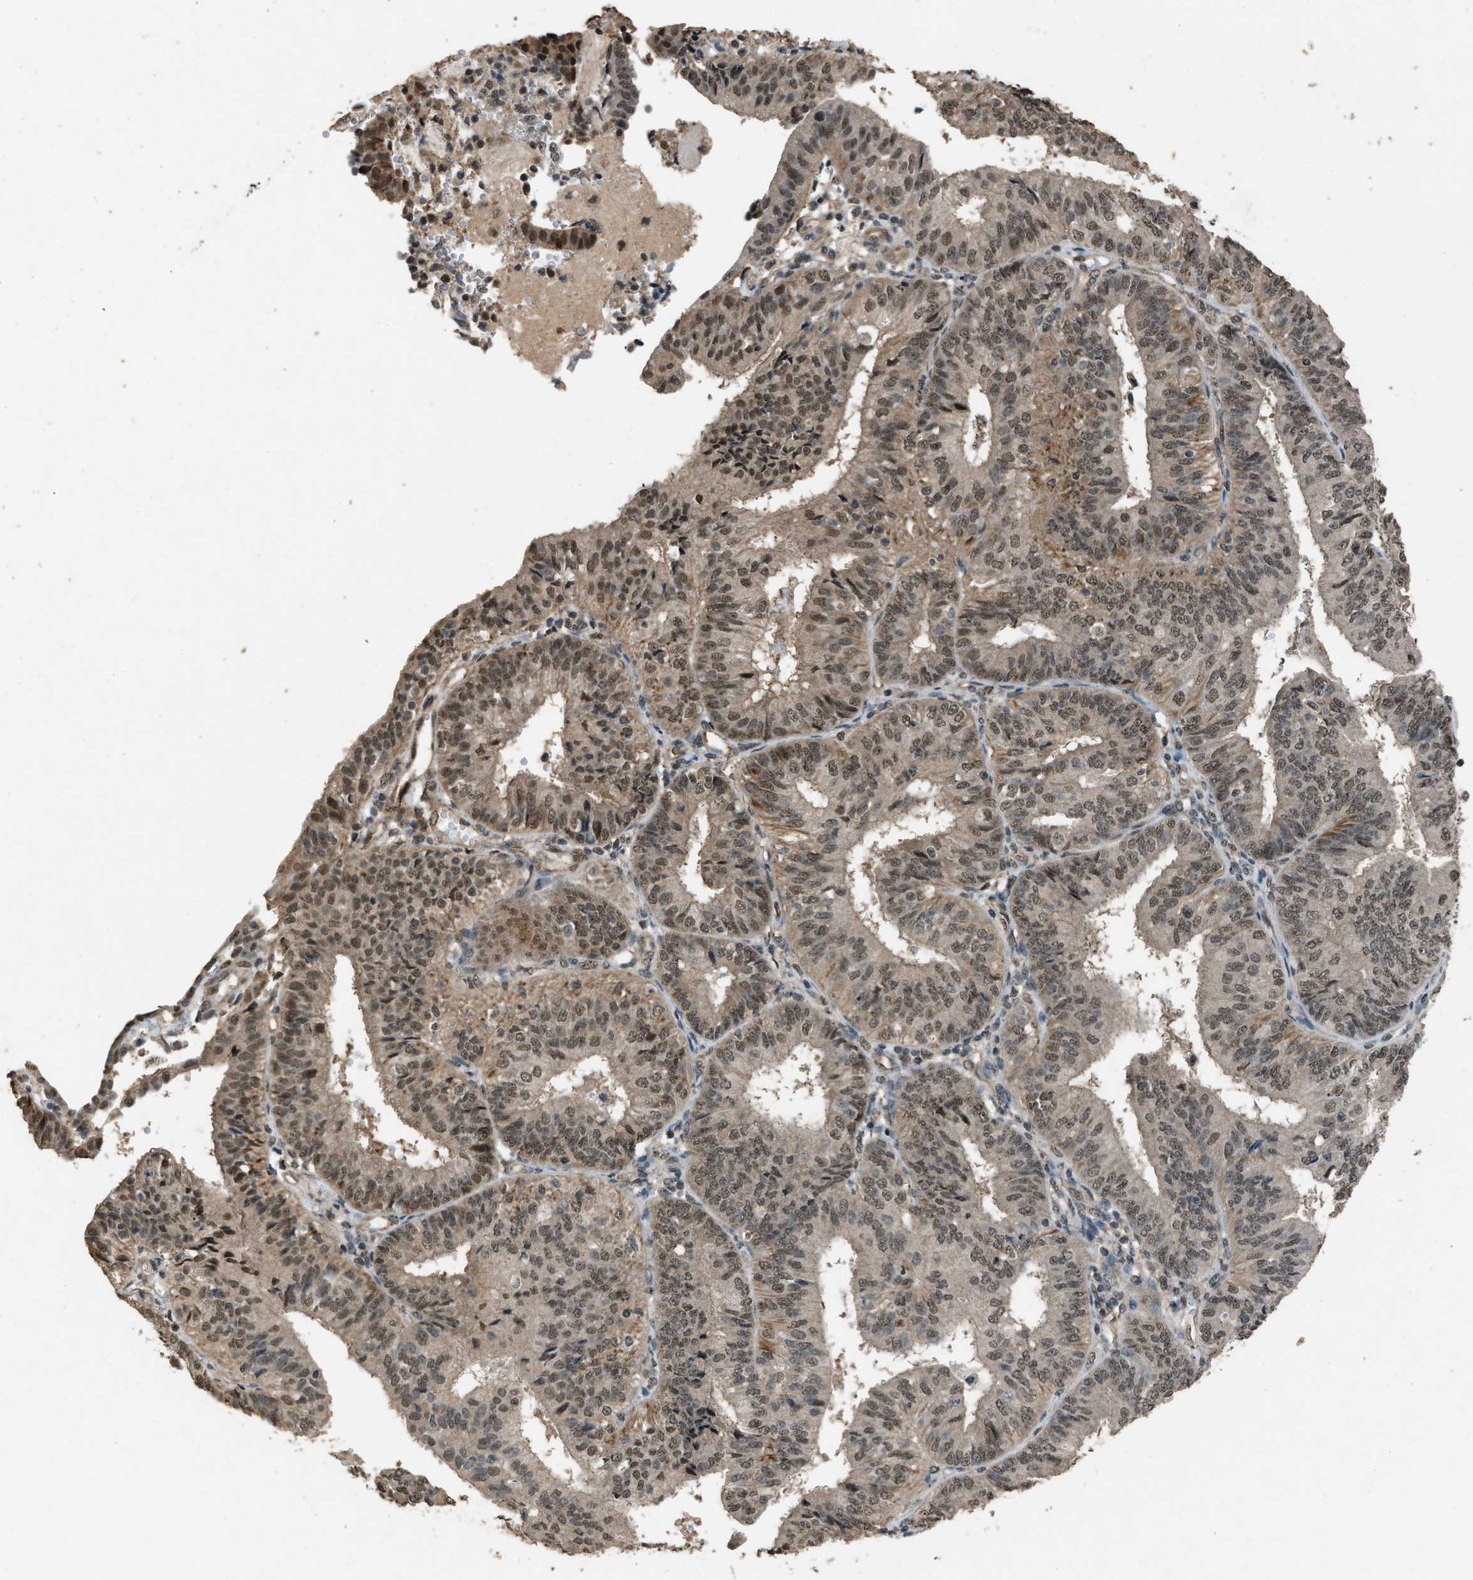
{"staining": {"intensity": "moderate", "quantity": ">75%", "location": "nuclear"}, "tissue": "endometrial cancer", "cell_type": "Tumor cells", "image_type": "cancer", "snomed": [{"axis": "morphology", "description": "Adenocarcinoma, NOS"}, {"axis": "topography", "description": "Endometrium"}], "caption": "This micrograph exhibits immunohistochemistry (IHC) staining of human endometrial cancer (adenocarcinoma), with medium moderate nuclear staining in approximately >75% of tumor cells.", "gene": "SERTAD2", "patient": {"sex": "female", "age": 58}}